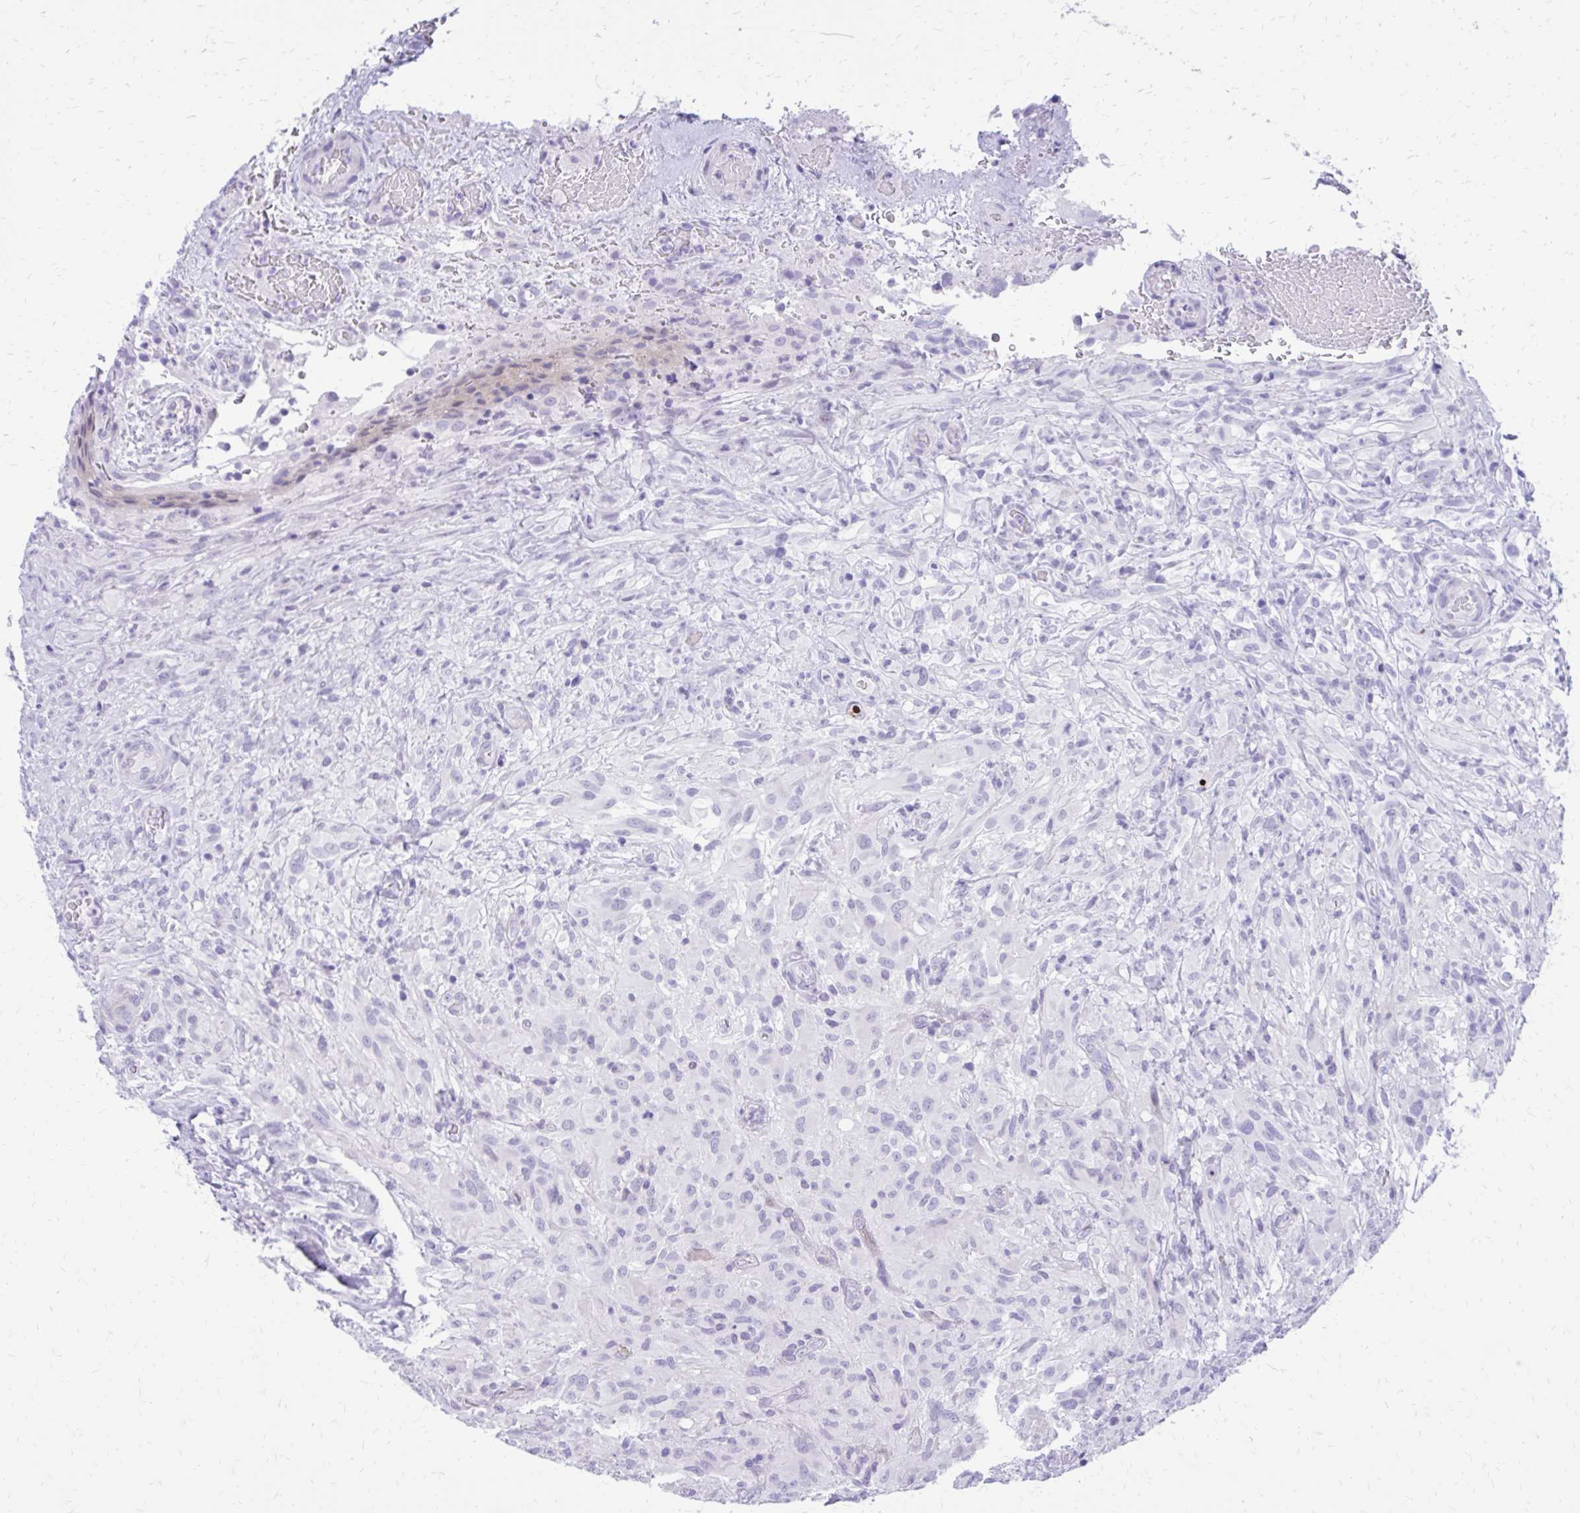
{"staining": {"intensity": "negative", "quantity": "none", "location": "none"}, "tissue": "glioma", "cell_type": "Tumor cells", "image_type": "cancer", "snomed": [{"axis": "morphology", "description": "Glioma, malignant, High grade"}, {"axis": "topography", "description": "Brain"}], "caption": "This is an immunohistochemistry (IHC) micrograph of human high-grade glioma (malignant). There is no staining in tumor cells.", "gene": "LCN15", "patient": {"sex": "male", "age": 71}}